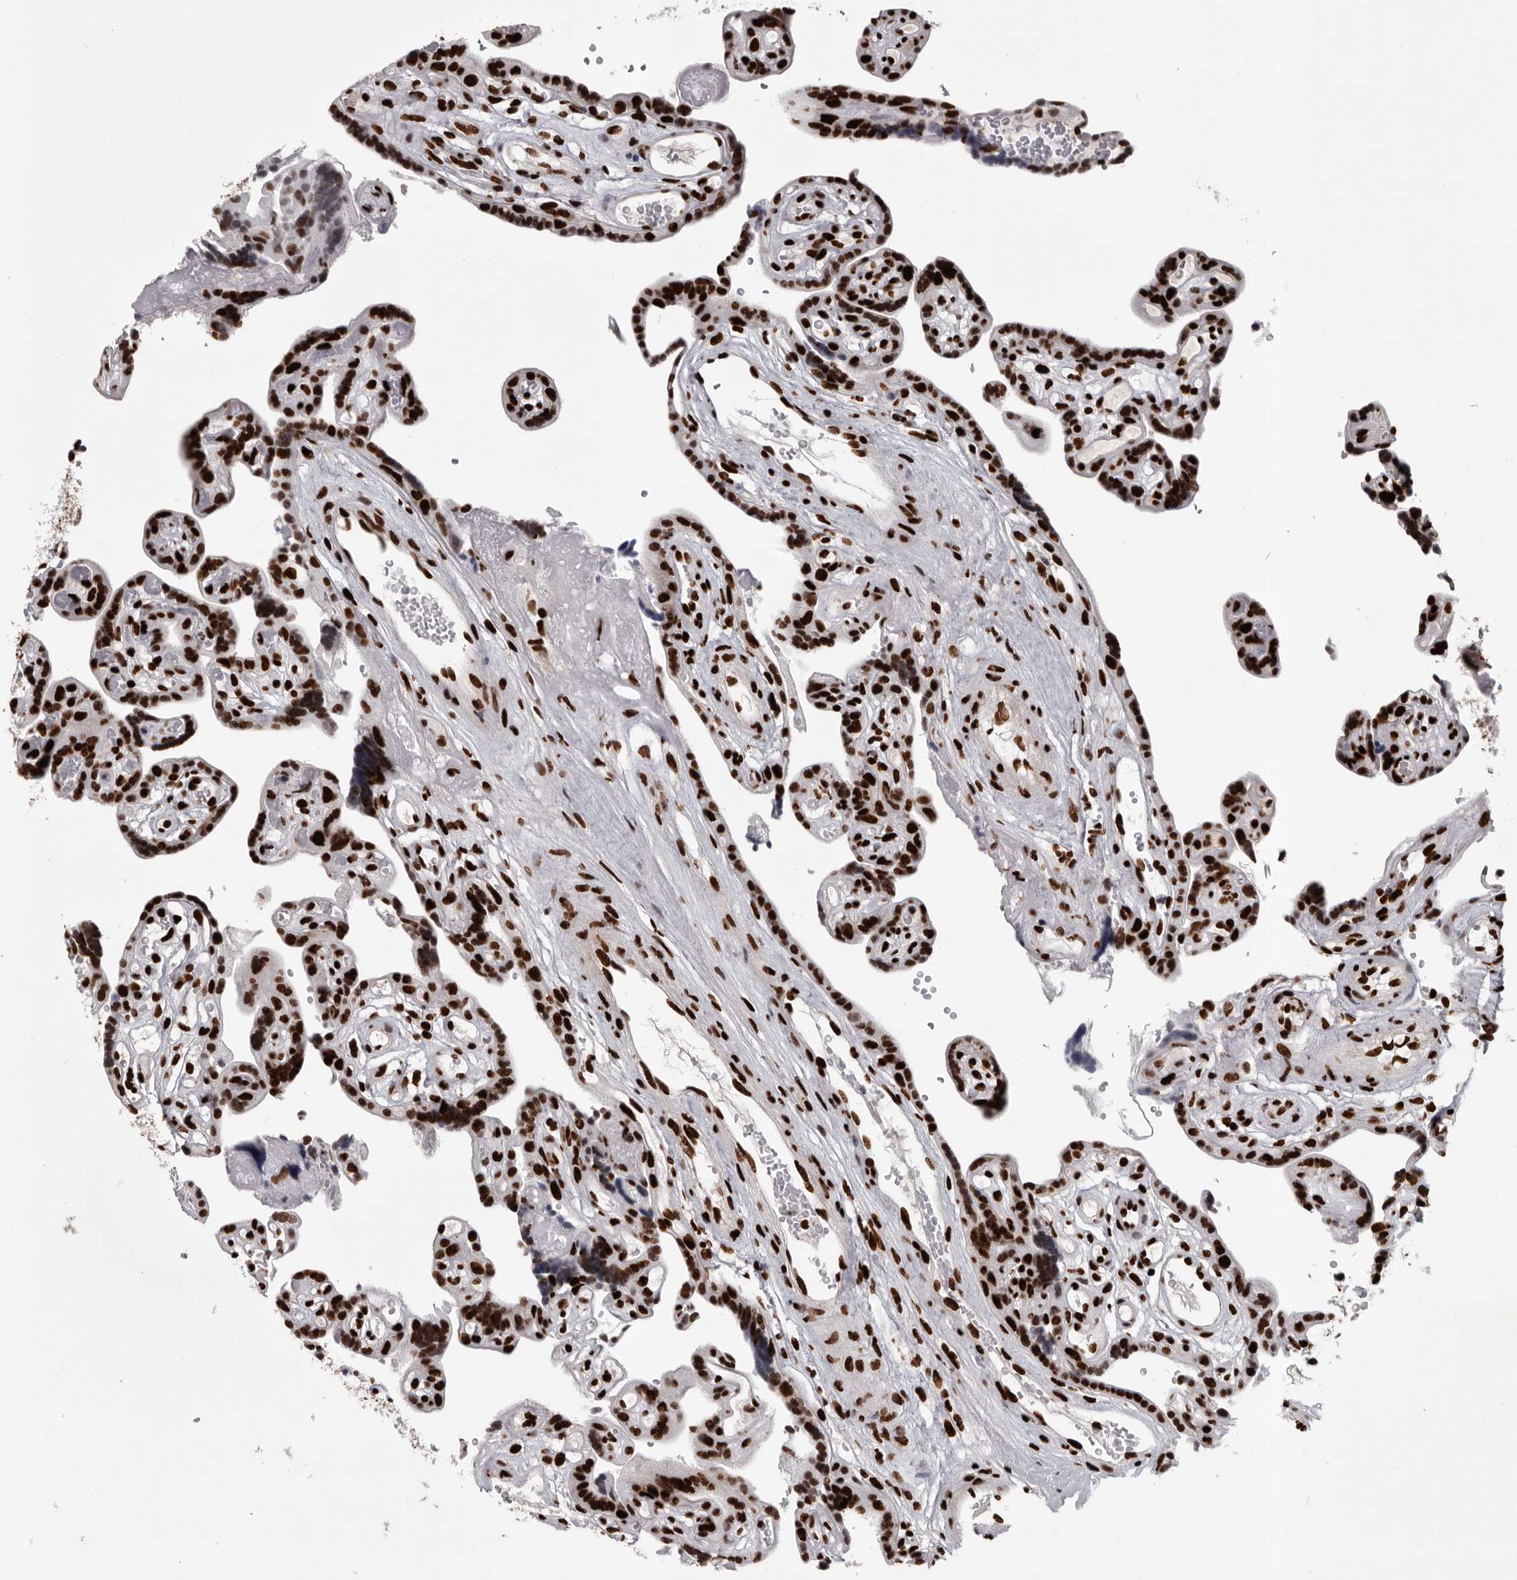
{"staining": {"intensity": "strong", "quantity": ">75%", "location": "nuclear"}, "tissue": "placenta", "cell_type": "Decidual cells", "image_type": "normal", "snomed": [{"axis": "morphology", "description": "Normal tissue, NOS"}, {"axis": "topography", "description": "Placenta"}], "caption": "Brown immunohistochemical staining in unremarkable placenta shows strong nuclear expression in about >75% of decidual cells. (Stains: DAB in brown, nuclei in blue, Microscopy: brightfield microscopy at high magnification).", "gene": "NUMA1", "patient": {"sex": "female", "age": 30}}